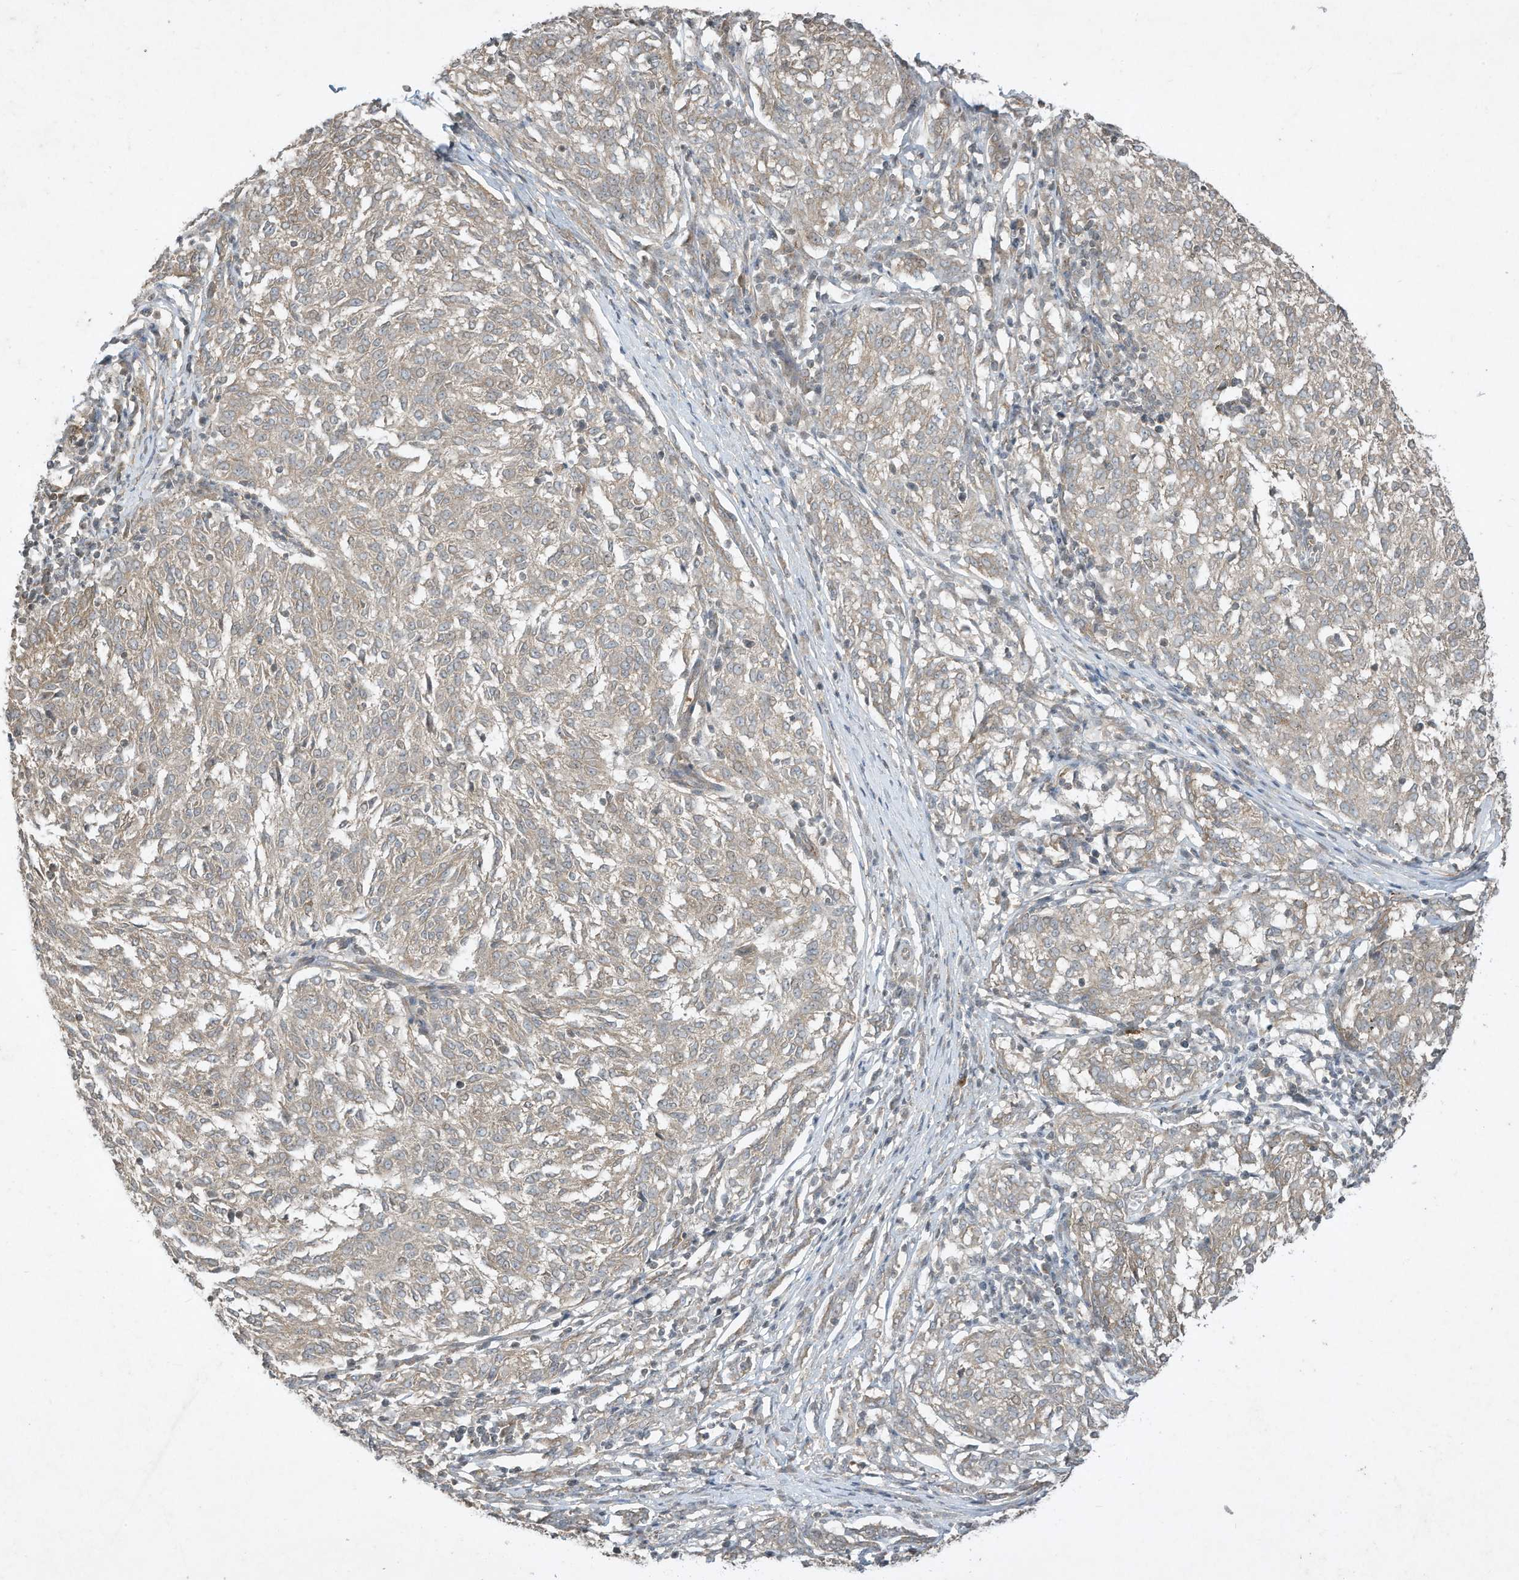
{"staining": {"intensity": "weak", "quantity": "<25%", "location": "cytoplasmic/membranous"}, "tissue": "melanoma", "cell_type": "Tumor cells", "image_type": "cancer", "snomed": [{"axis": "morphology", "description": "Malignant melanoma, NOS"}, {"axis": "topography", "description": "Skin"}], "caption": "A photomicrograph of human melanoma is negative for staining in tumor cells.", "gene": "MATN2", "patient": {"sex": "female", "age": 72}}